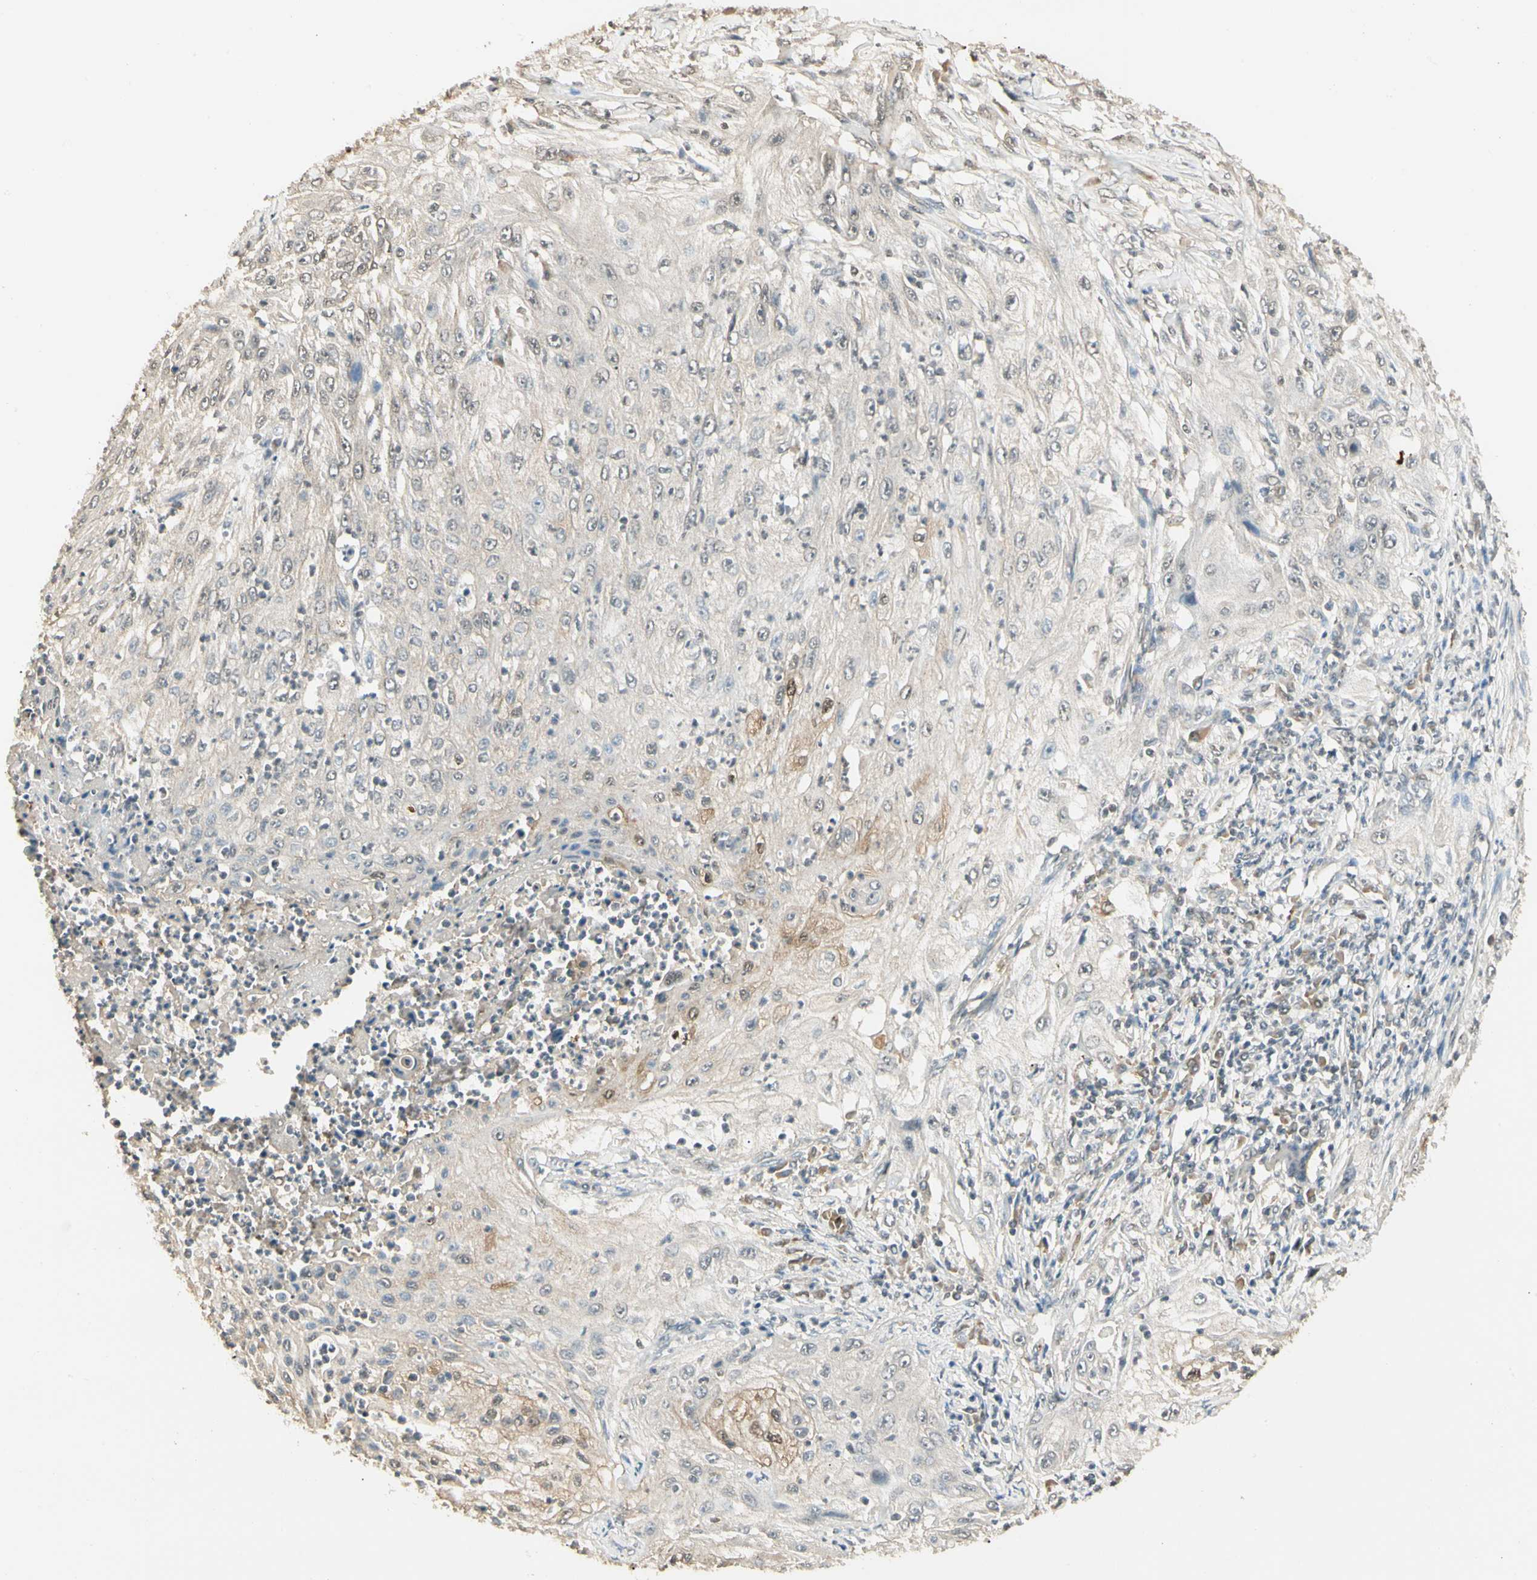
{"staining": {"intensity": "negative", "quantity": "none", "location": "none"}, "tissue": "lung cancer", "cell_type": "Tumor cells", "image_type": "cancer", "snomed": [{"axis": "morphology", "description": "Inflammation, NOS"}, {"axis": "morphology", "description": "Squamous cell carcinoma, NOS"}, {"axis": "topography", "description": "Lymph node"}, {"axis": "topography", "description": "Soft tissue"}, {"axis": "topography", "description": "Lung"}], "caption": "An image of human lung squamous cell carcinoma is negative for staining in tumor cells. The staining is performed using DAB brown chromogen with nuclei counter-stained in using hematoxylin.", "gene": "SGCA", "patient": {"sex": "male", "age": 66}}